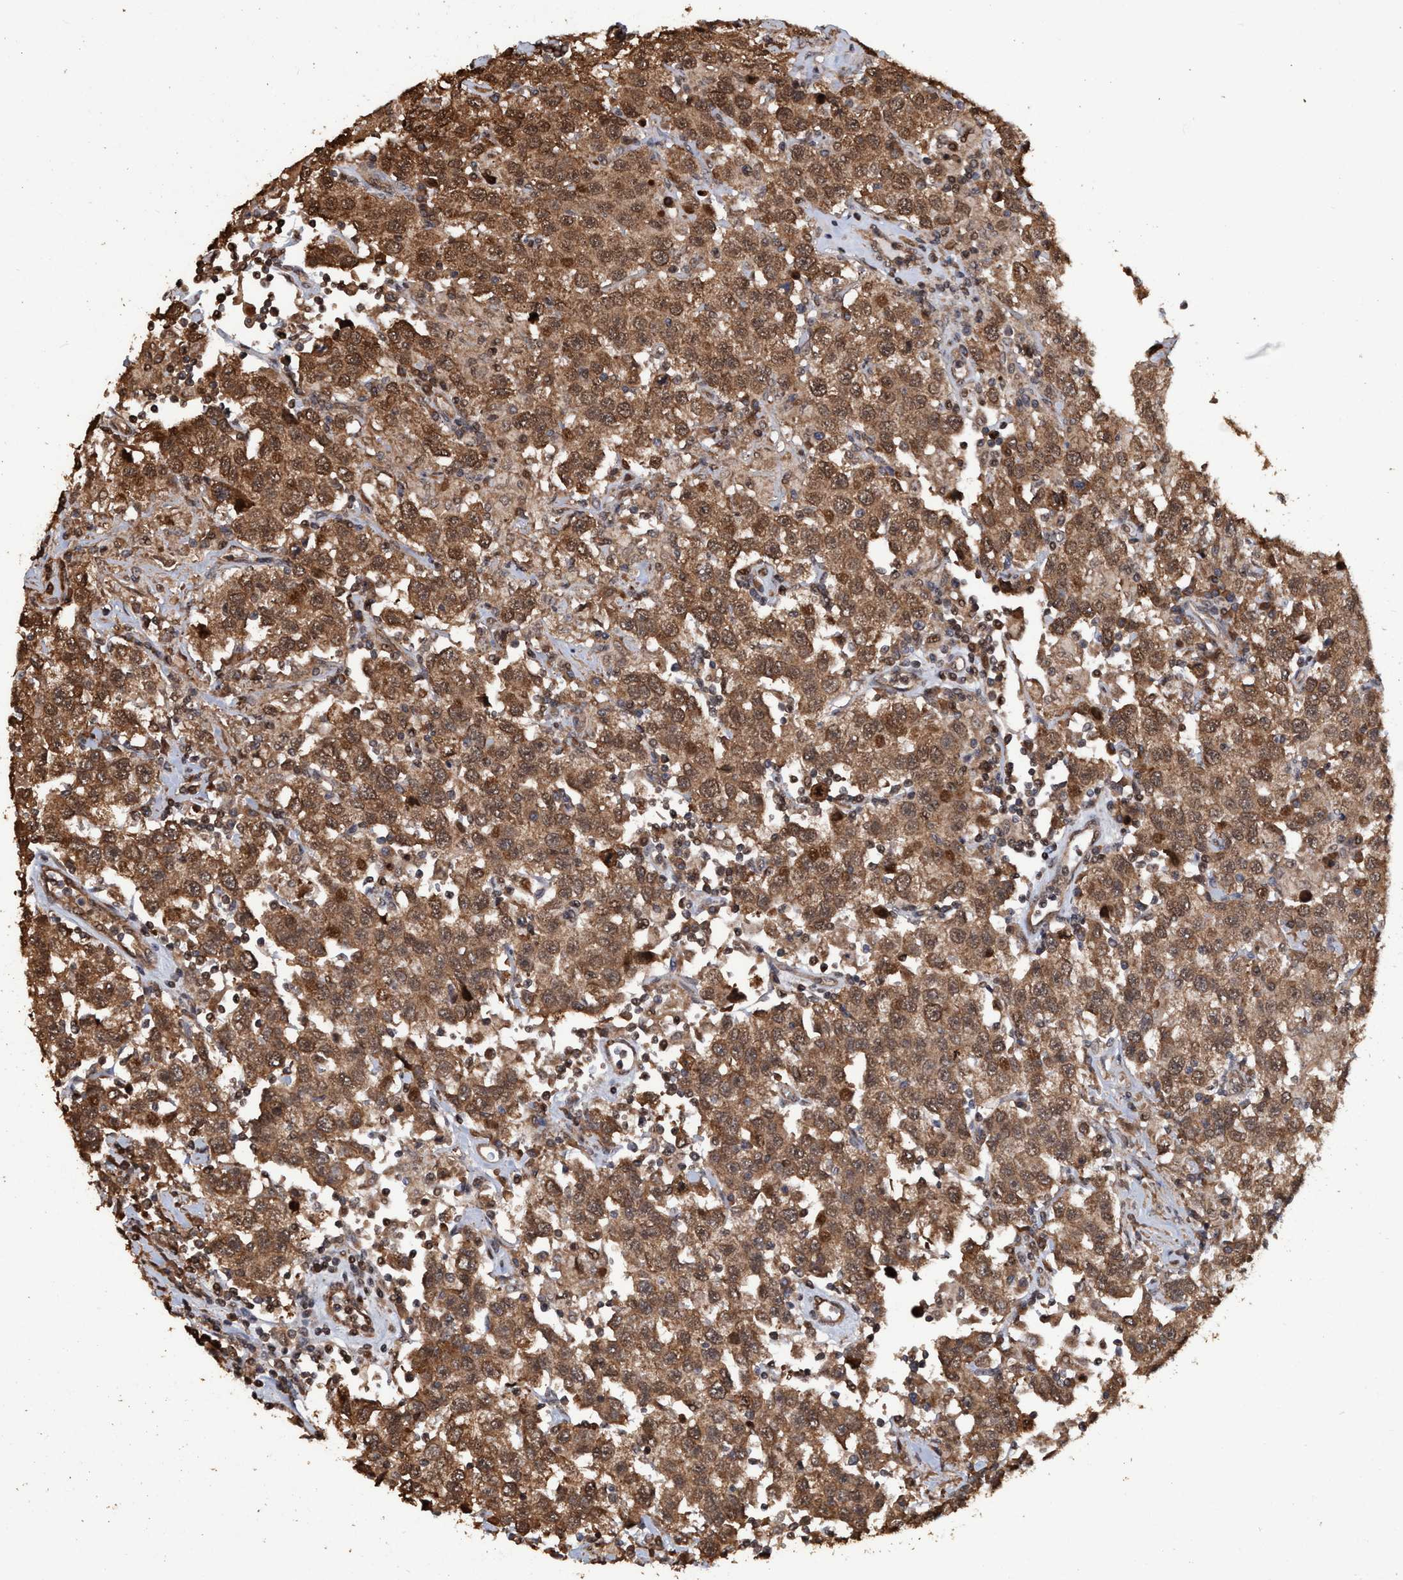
{"staining": {"intensity": "moderate", "quantity": ">75%", "location": "cytoplasmic/membranous,nuclear"}, "tissue": "testis cancer", "cell_type": "Tumor cells", "image_type": "cancer", "snomed": [{"axis": "morphology", "description": "Seminoma, NOS"}, {"axis": "topography", "description": "Testis"}], "caption": "IHC micrograph of testis seminoma stained for a protein (brown), which exhibits medium levels of moderate cytoplasmic/membranous and nuclear expression in approximately >75% of tumor cells.", "gene": "TRPC7", "patient": {"sex": "male", "age": 41}}